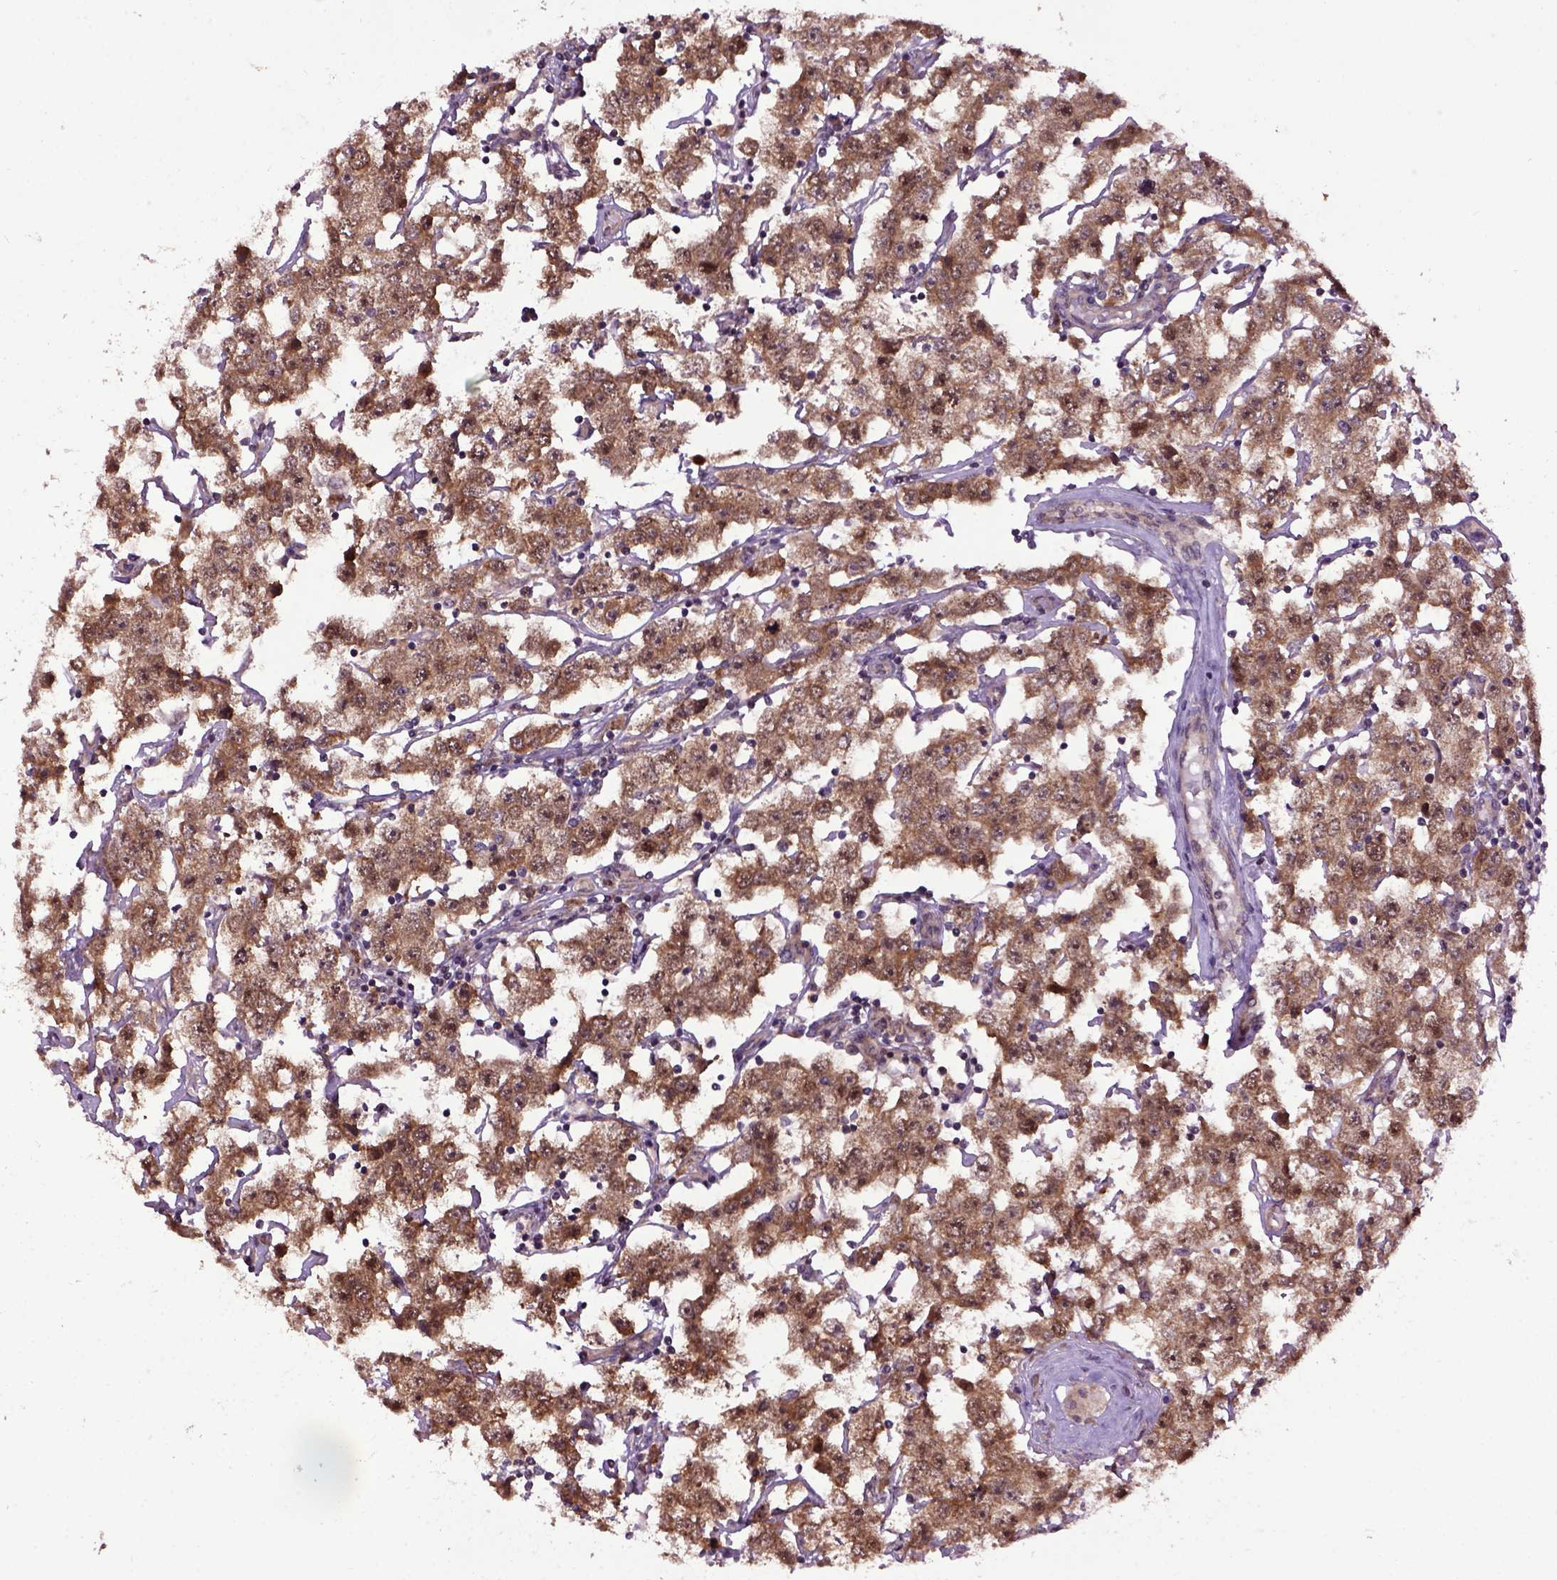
{"staining": {"intensity": "strong", "quantity": ">75%", "location": "cytoplasmic/membranous,nuclear"}, "tissue": "testis cancer", "cell_type": "Tumor cells", "image_type": "cancer", "snomed": [{"axis": "morphology", "description": "Seminoma, NOS"}, {"axis": "topography", "description": "Testis"}], "caption": "Testis cancer stained with immunohistochemistry (IHC) reveals strong cytoplasmic/membranous and nuclear expression in about >75% of tumor cells.", "gene": "WDR48", "patient": {"sex": "male", "age": 52}}